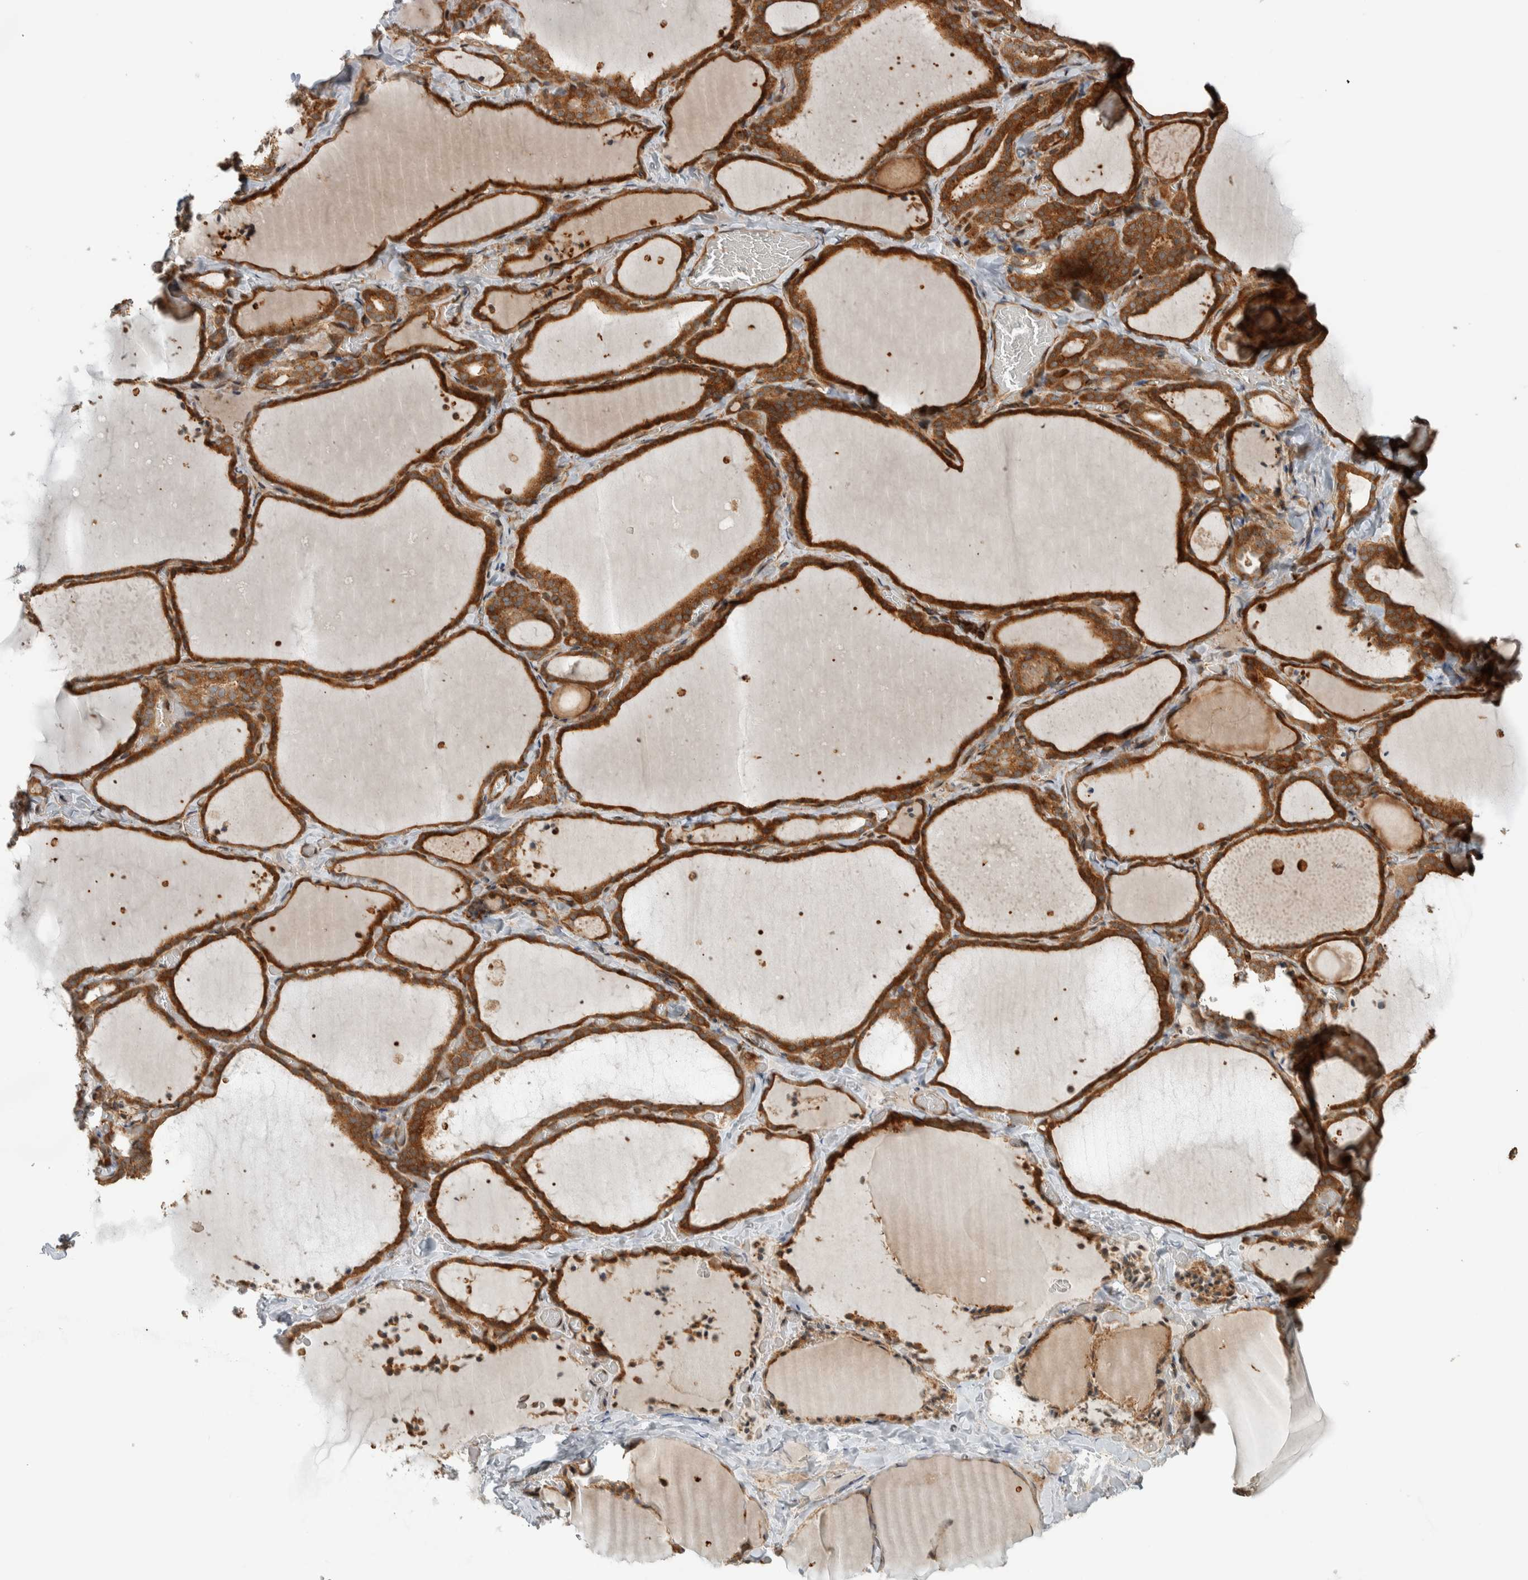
{"staining": {"intensity": "strong", "quantity": ">75%", "location": "cytoplasmic/membranous"}, "tissue": "thyroid gland", "cell_type": "Glandular cells", "image_type": "normal", "snomed": [{"axis": "morphology", "description": "Normal tissue, NOS"}, {"axis": "topography", "description": "Thyroid gland"}], "caption": "Thyroid gland stained with DAB (3,3'-diaminobenzidine) immunohistochemistry reveals high levels of strong cytoplasmic/membranous positivity in about >75% of glandular cells. The staining was performed using DAB (3,3'-diaminobenzidine), with brown indicating positive protein expression. Nuclei are stained blue with hematoxylin.", "gene": "CNTROB", "patient": {"sex": "female", "age": 22}}